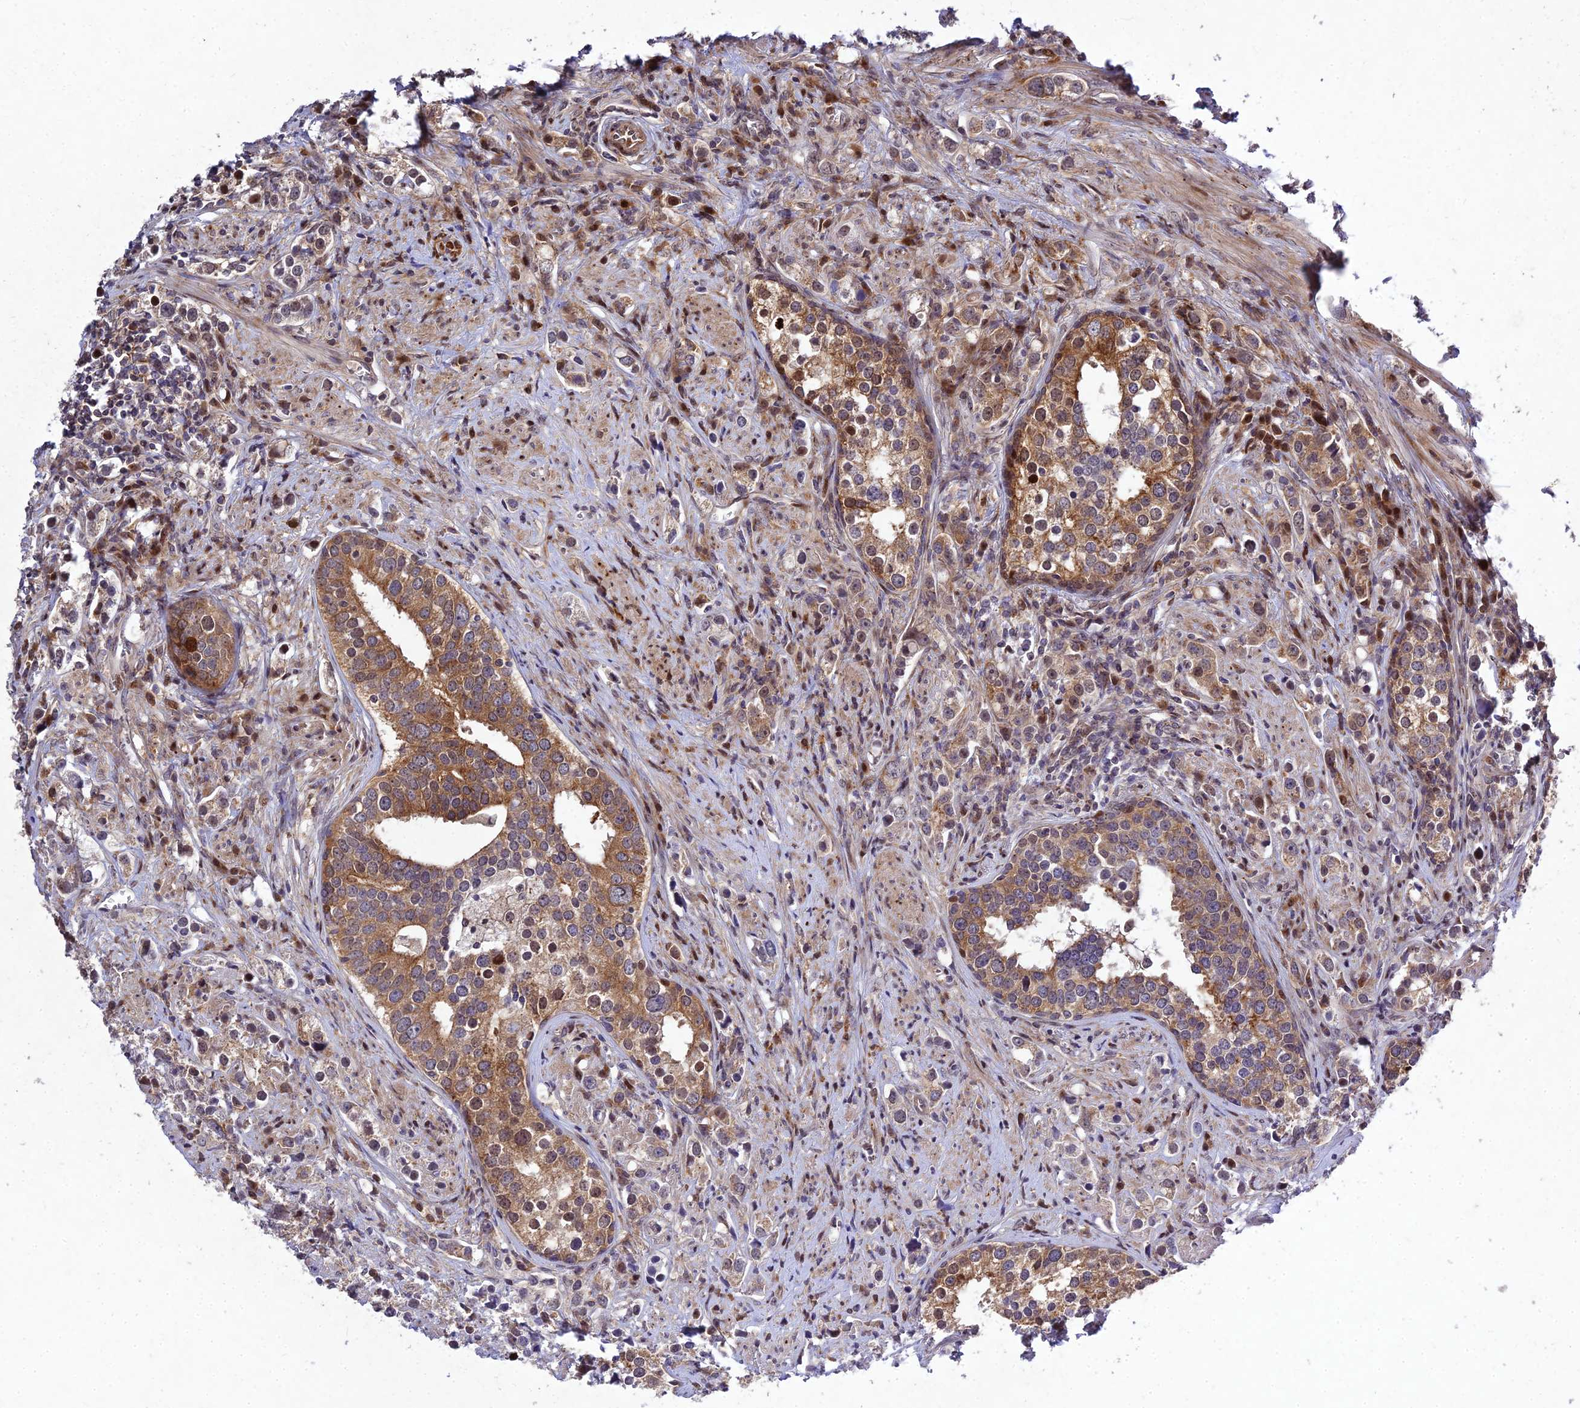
{"staining": {"intensity": "moderate", "quantity": ">75%", "location": "cytoplasmic/membranous"}, "tissue": "prostate cancer", "cell_type": "Tumor cells", "image_type": "cancer", "snomed": [{"axis": "morphology", "description": "Adenocarcinoma, High grade"}, {"axis": "topography", "description": "Prostate"}], "caption": "Prostate high-grade adenocarcinoma stained with a brown dye displays moderate cytoplasmic/membranous positive positivity in about >75% of tumor cells.", "gene": "MKKS", "patient": {"sex": "male", "age": 71}}